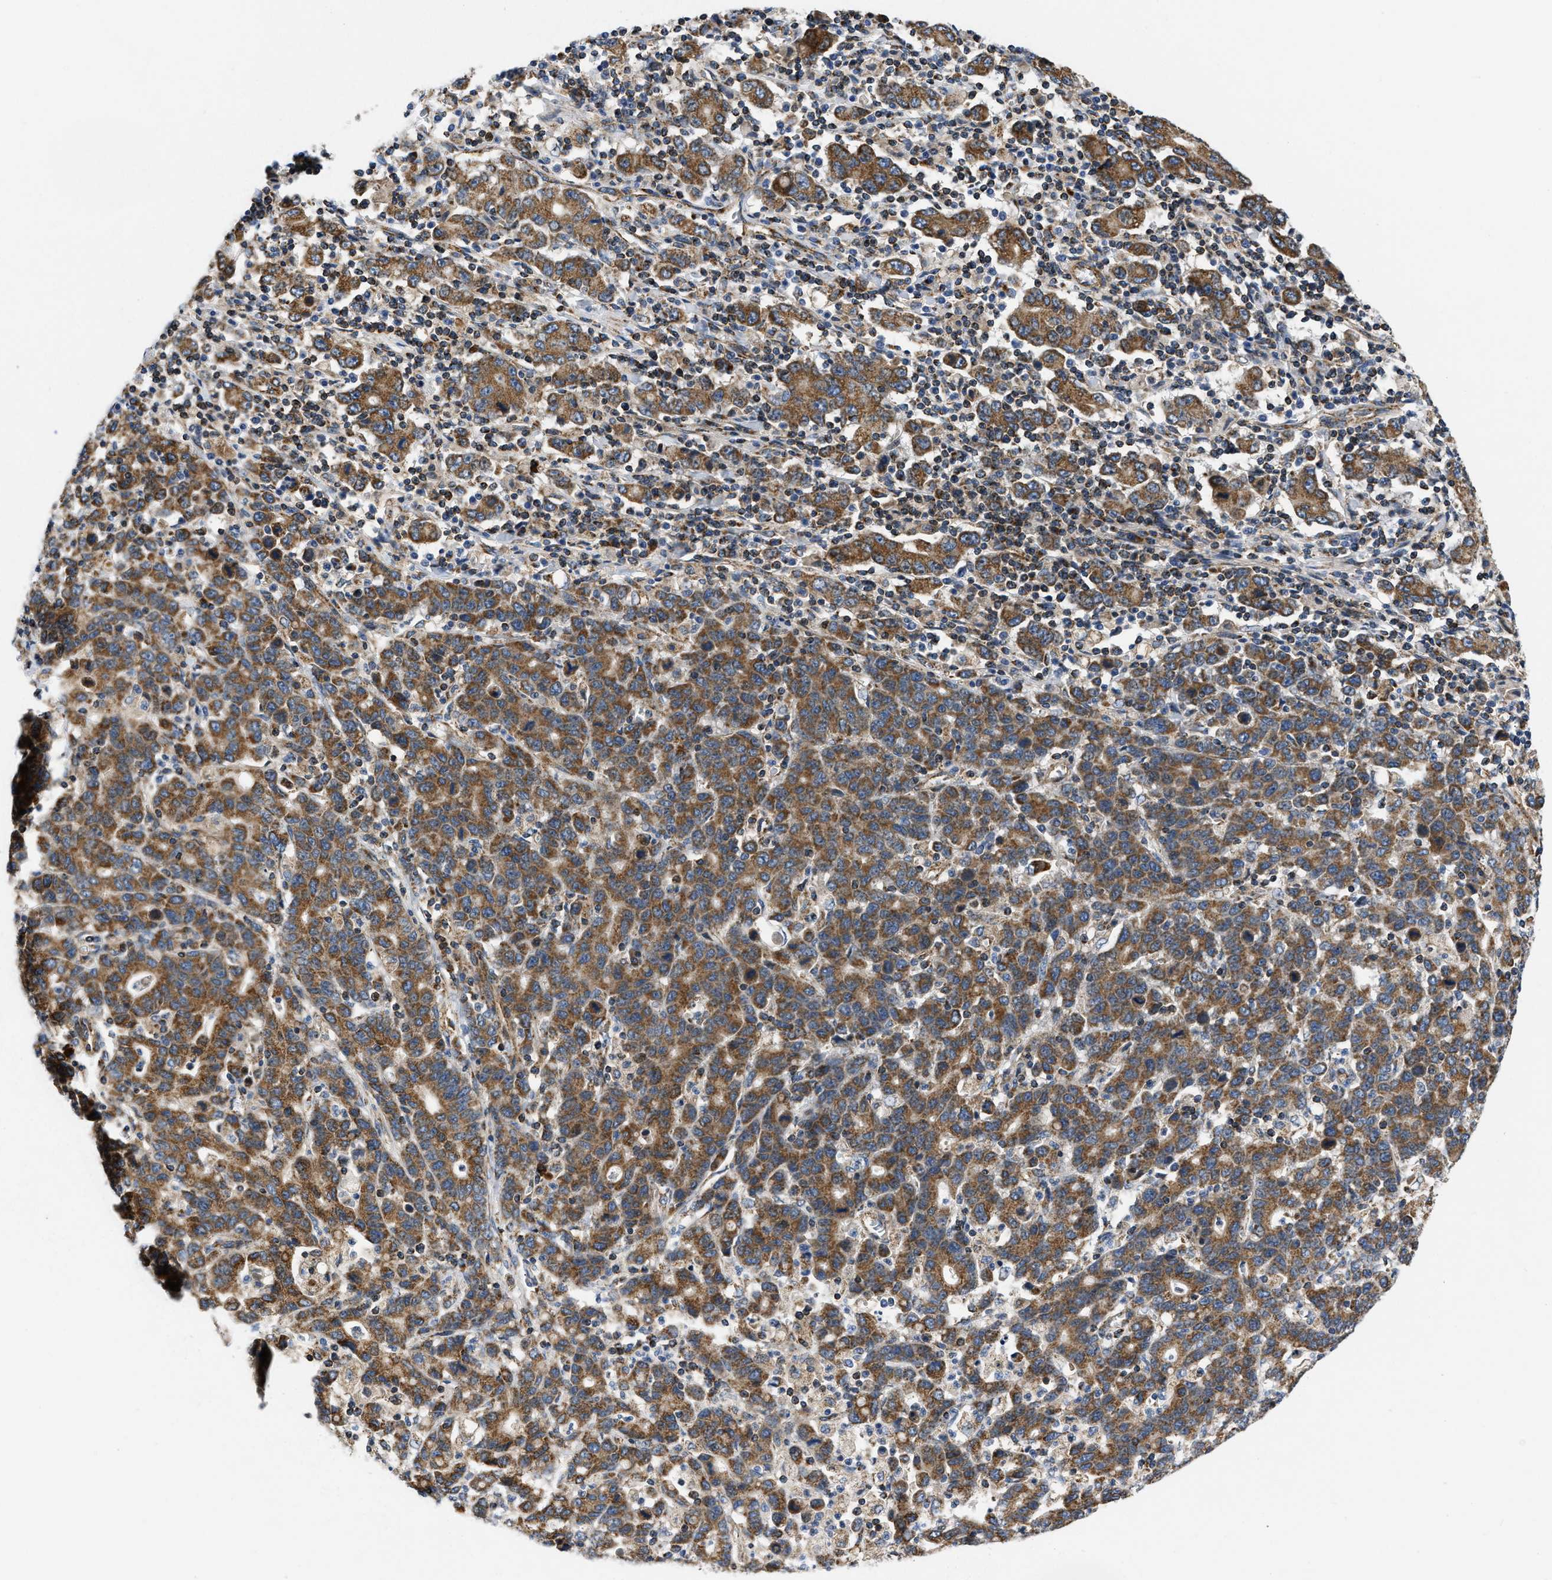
{"staining": {"intensity": "moderate", "quantity": ">75%", "location": "cytoplasmic/membranous"}, "tissue": "stomach cancer", "cell_type": "Tumor cells", "image_type": "cancer", "snomed": [{"axis": "morphology", "description": "Adenocarcinoma, NOS"}, {"axis": "topography", "description": "Stomach, upper"}], "caption": "About >75% of tumor cells in human stomach cancer exhibit moderate cytoplasmic/membranous protein positivity as visualized by brown immunohistochemical staining.", "gene": "OPTN", "patient": {"sex": "male", "age": 69}}